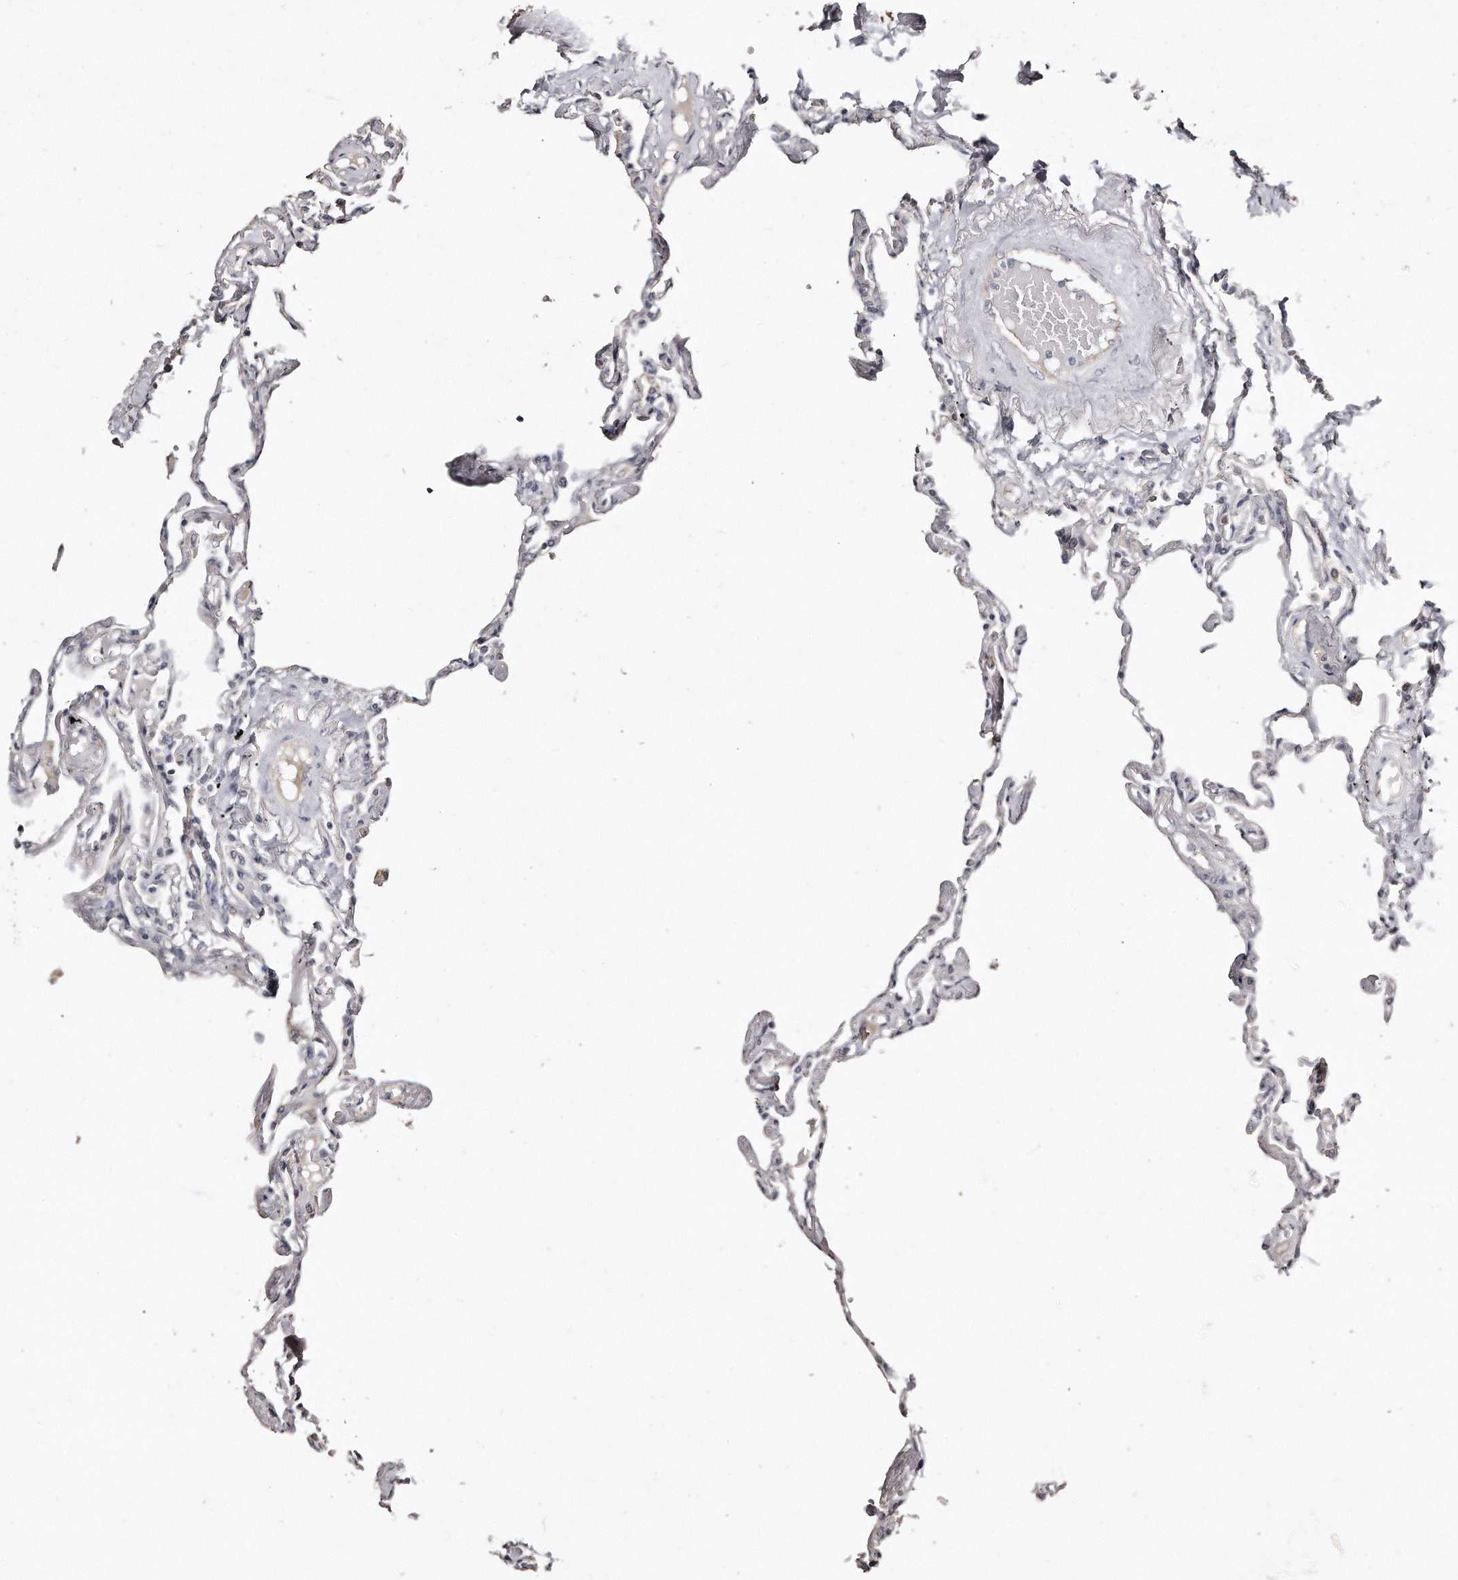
{"staining": {"intensity": "moderate", "quantity": "<25%", "location": "cytoplasmic/membranous"}, "tissue": "lung", "cell_type": "Alveolar cells", "image_type": "normal", "snomed": [{"axis": "morphology", "description": "Normal tissue, NOS"}, {"axis": "topography", "description": "Lung"}], "caption": "Moderate cytoplasmic/membranous staining is identified in about <25% of alveolar cells in benign lung. Nuclei are stained in blue.", "gene": "ZYG11A", "patient": {"sex": "female", "age": 67}}